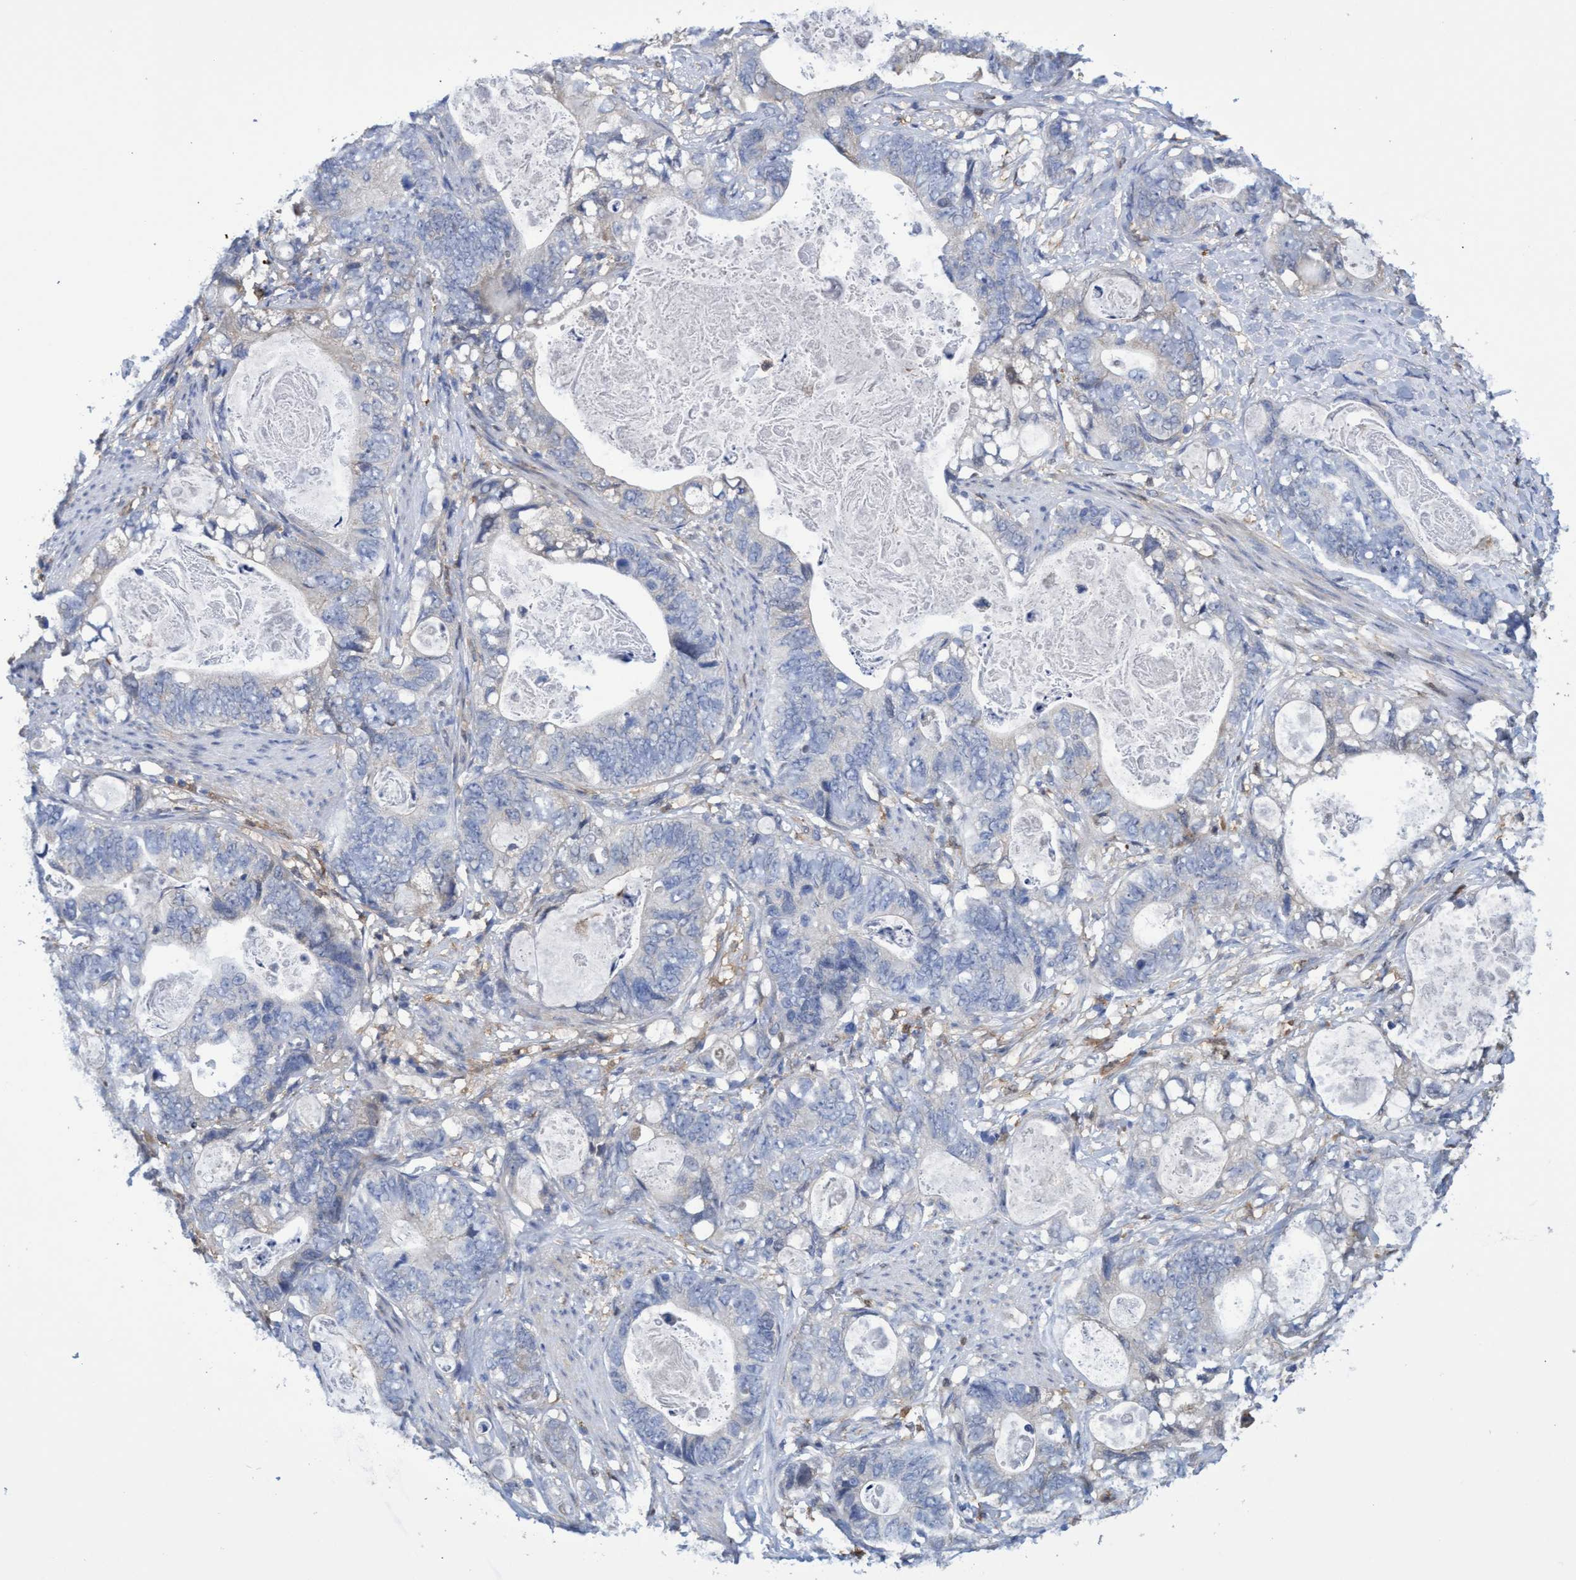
{"staining": {"intensity": "negative", "quantity": "none", "location": "none"}, "tissue": "stomach cancer", "cell_type": "Tumor cells", "image_type": "cancer", "snomed": [{"axis": "morphology", "description": "Normal tissue, NOS"}, {"axis": "morphology", "description": "Adenocarcinoma, NOS"}, {"axis": "topography", "description": "Stomach"}], "caption": "Stomach cancer (adenocarcinoma) was stained to show a protein in brown. There is no significant expression in tumor cells. (Stains: DAB (3,3'-diaminobenzidine) IHC with hematoxylin counter stain, Microscopy: brightfield microscopy at high magnification).", "gene": "PNPO", "patient": {"sex": "female", "age": 89}}